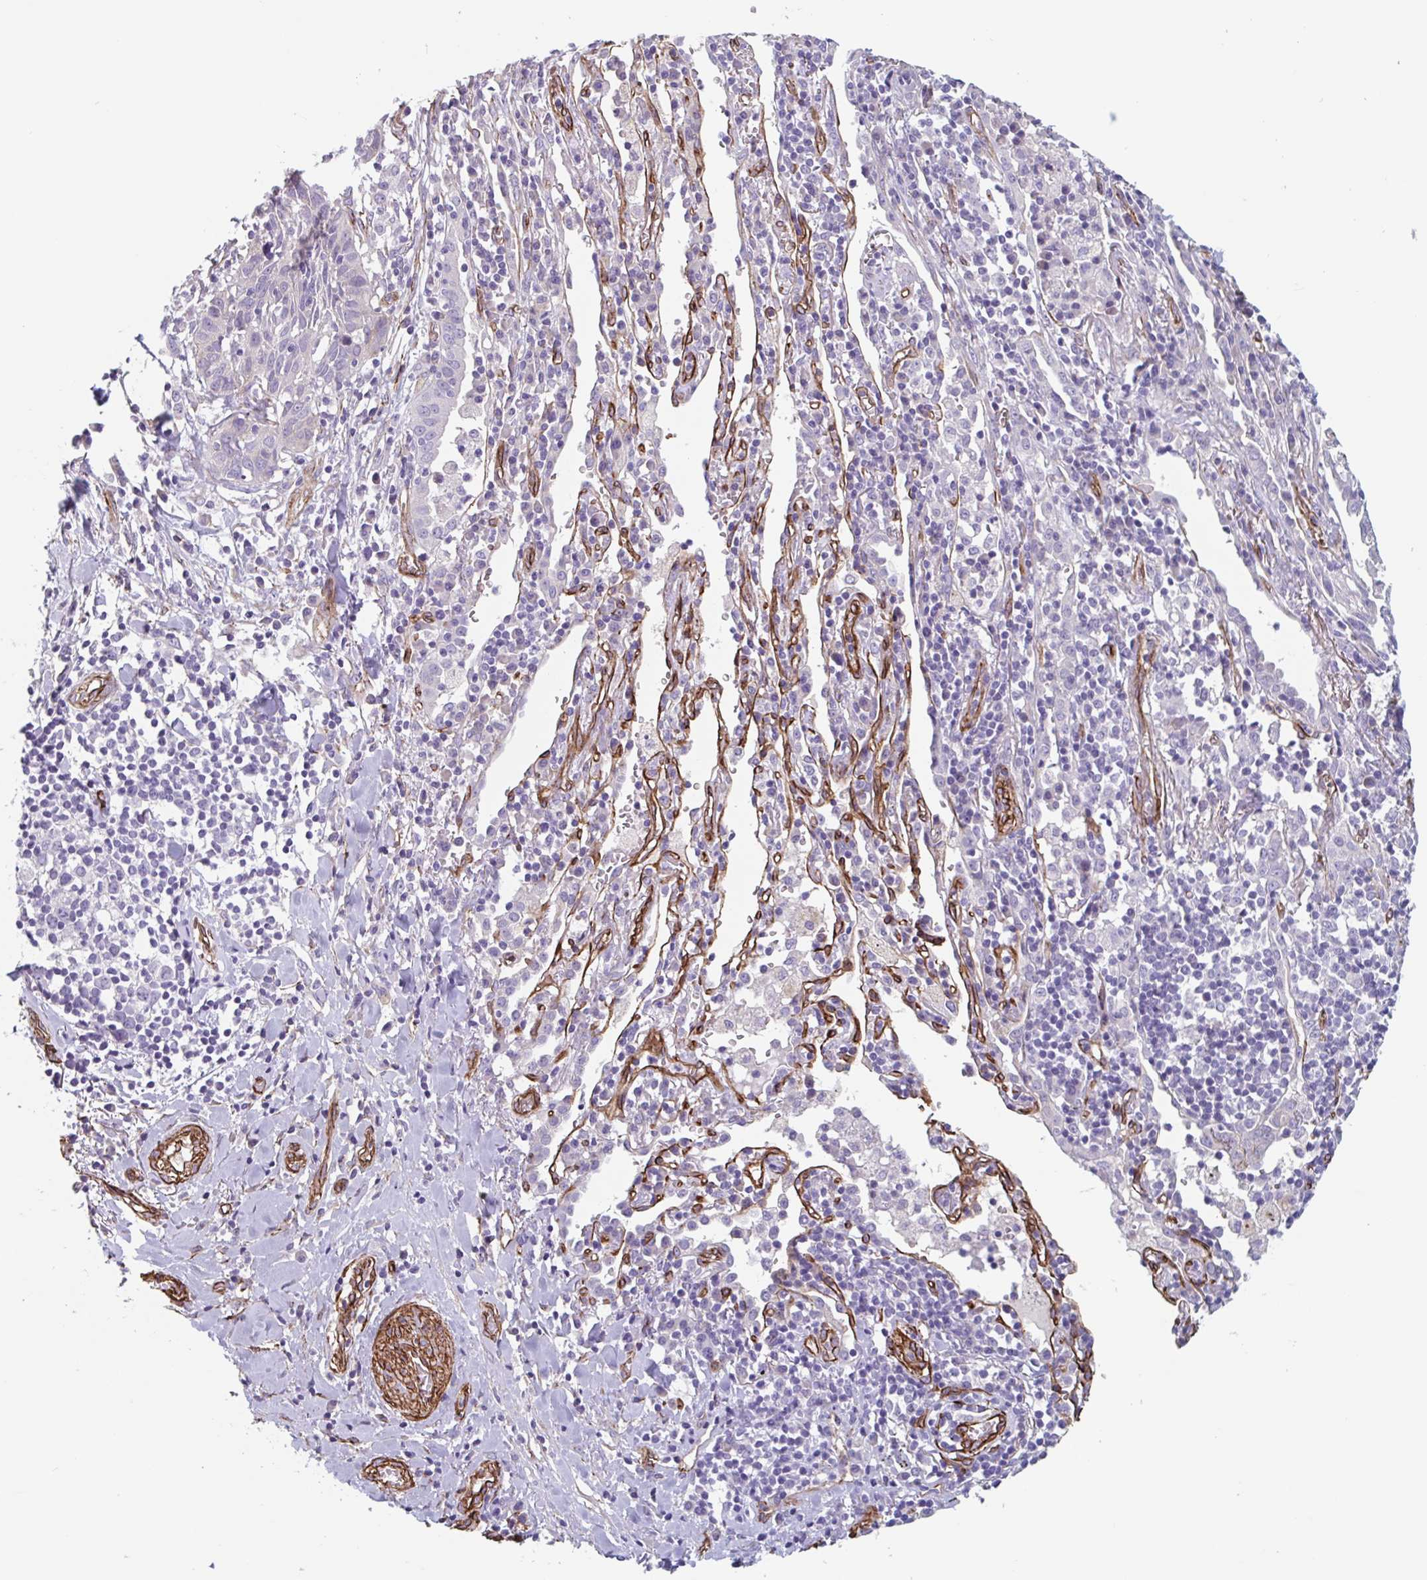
{"staining": {"intensity": "negative", "quantity": "none", "location": "none"}, "tissue": "lung cancer", "cell_type": "Tumor cells", "image_type": "cancer", "snomed": [{"axis": "morphology", "description": "Squamous cell carcinoma, NOS"}, {"axis": "topography", "description": "Lung"}], "caption": "There is no significant staining in tumor cells of lung cancer. (DAB IHC with hematoxylin counter stain).", "gene": "CITED4", "patient": {"sex": "female", "age": 66}}